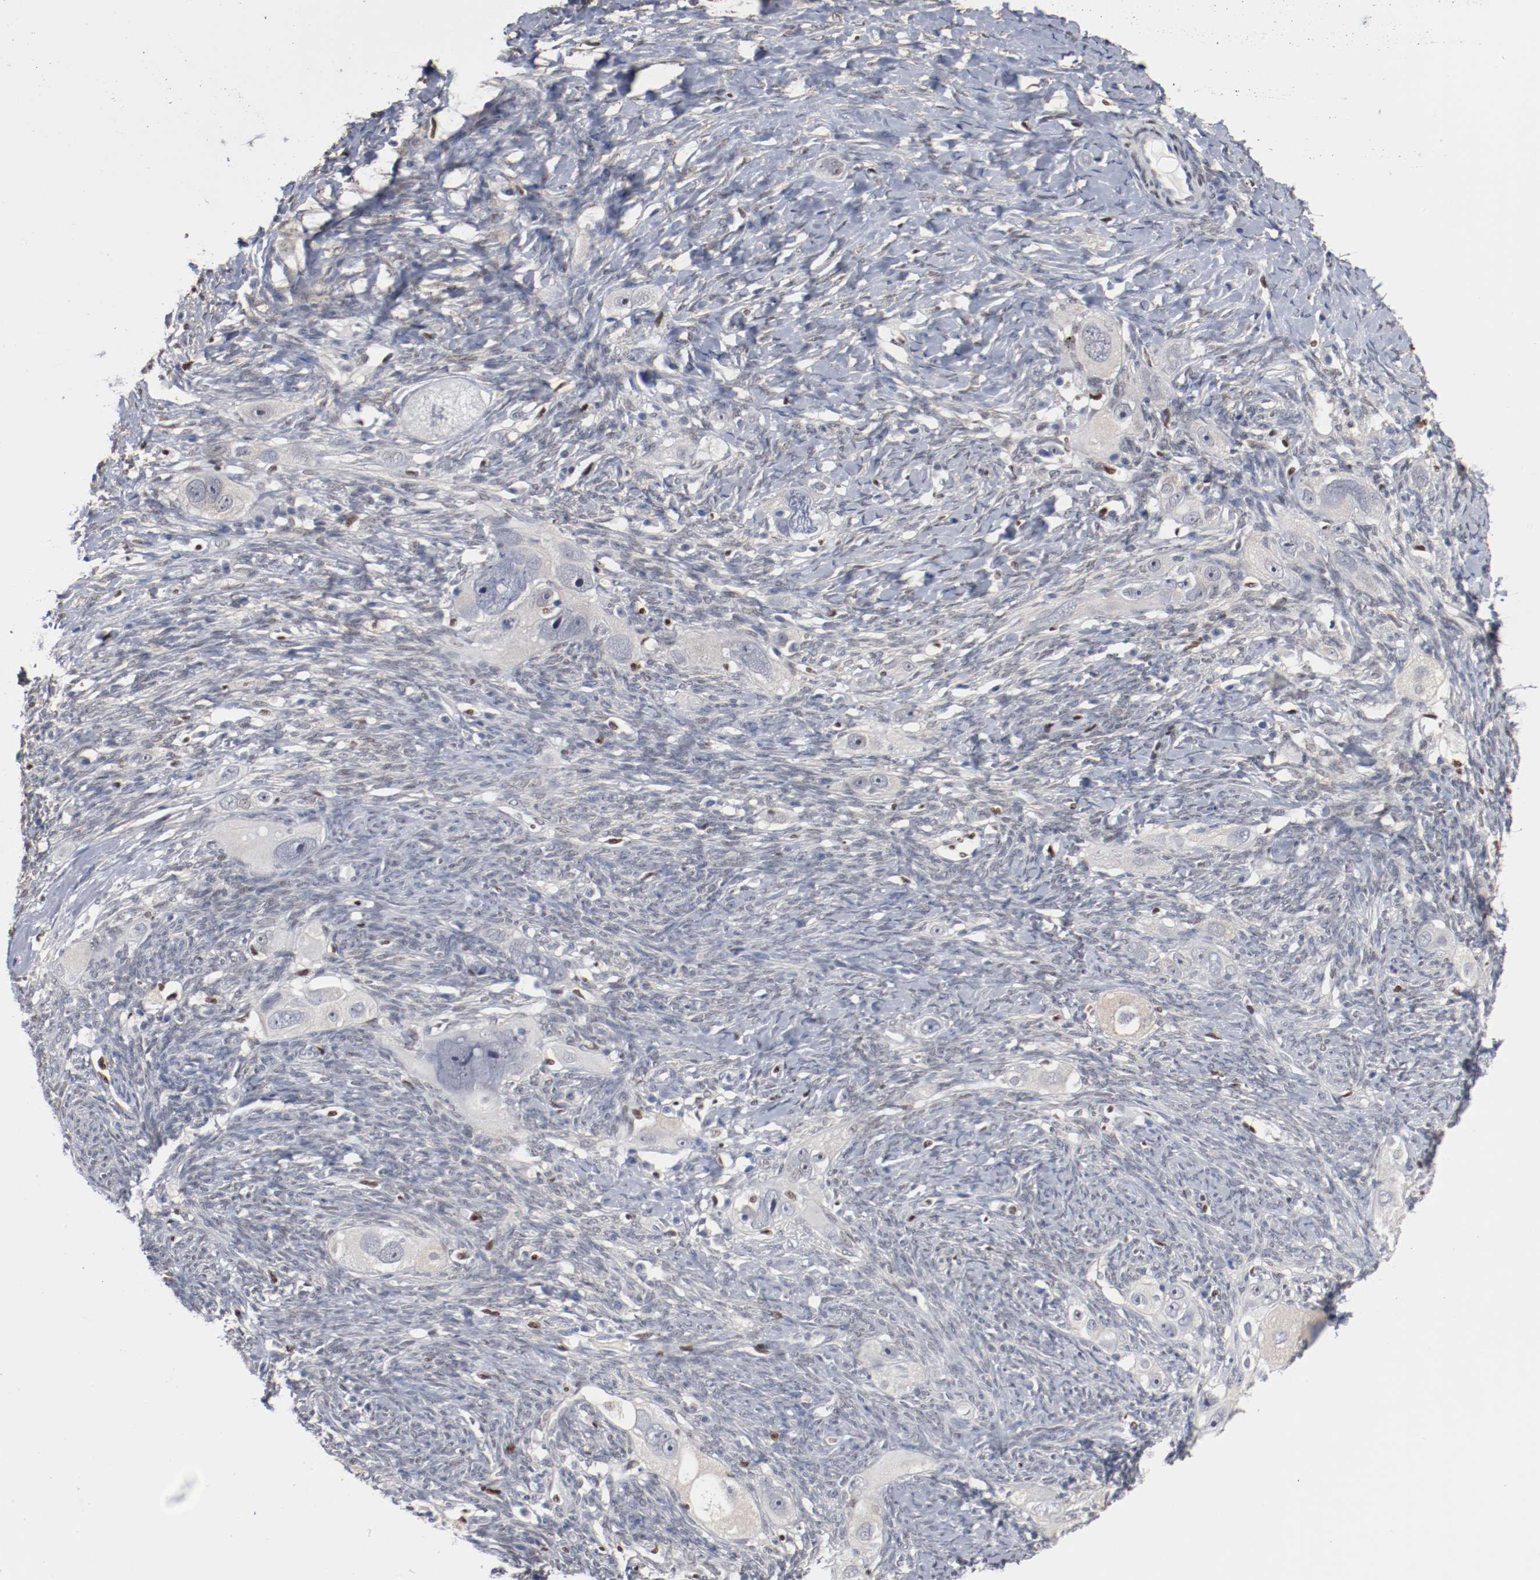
{"staining": {"intensity": "negative", "quantity": "none", "location": "none"}, "tissue": "ovarian cancer", "cell_type": "Tumor cells", "image_type": "cancer", "snomed": [{"axis": "morphology", "description": "Normal tissue, NOS"}, {"axis": "morphology", "description": "Cystadenocarcinoma, serous, NOS"}, {"axis": "topography", "description": "Ovary"}], "caption": "DAB (3,3'-diaminobenzidine) immunohistochemical staining of human serous cystadenocarcinoma (ovarian) displays no significant expression in tumor cells.", "gene": "ZEB2", "patient": {"sex": "female", "age": 62}}